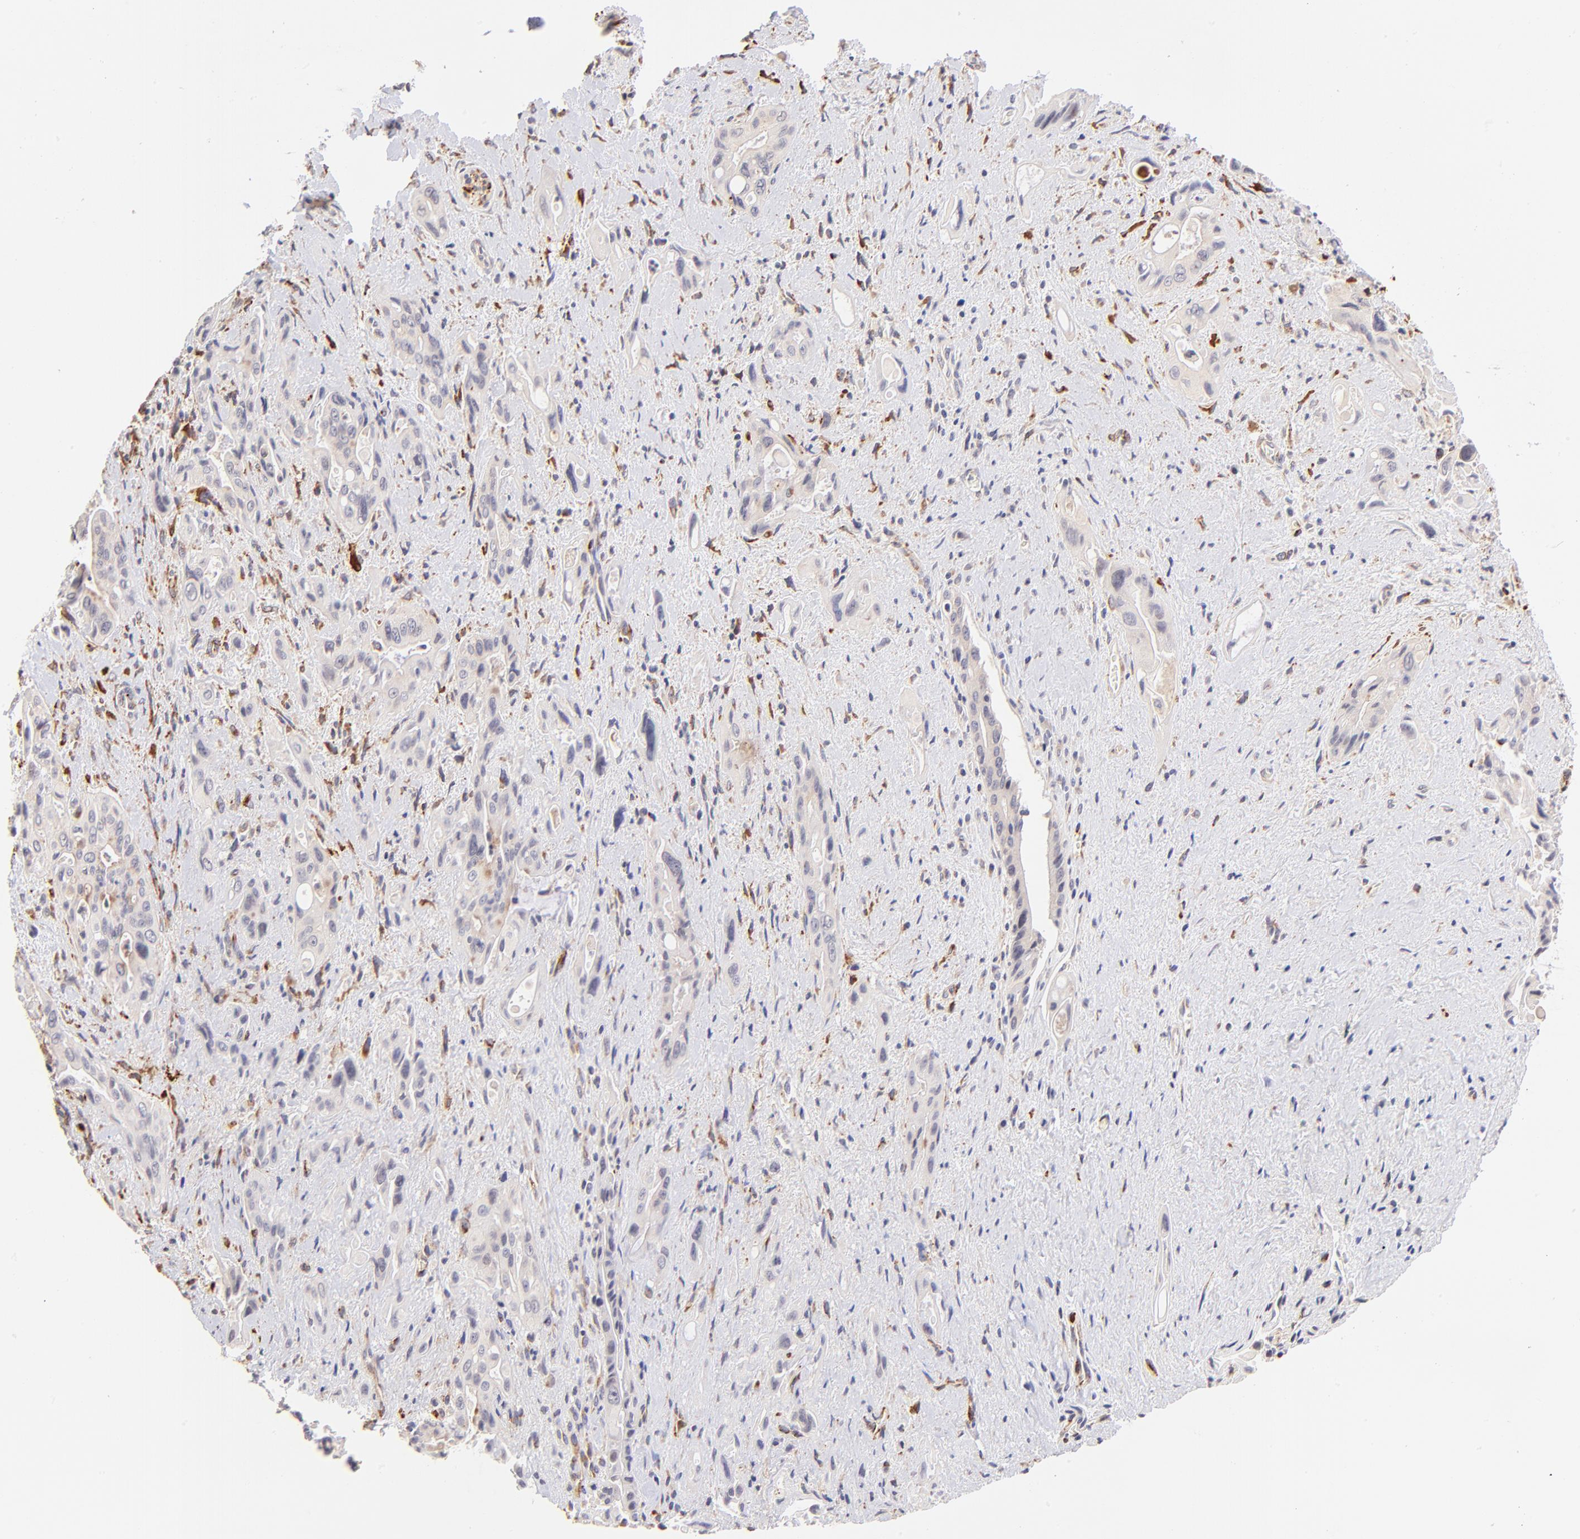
{"staining": {"intensity": "negative", "quantity": "none", "location": "none"}, "tissue": "pancreatic cancer", "cell_type": "Tumor cells", "image_type": "cancer", "snomed": [{"axis": "morphology", "description": "Adenocarcinoma, NOS"}, {"axis": "topography", "description": "Pancreas"}], "caption": "This is an immunohistochemistry (IHC) micrograph of human pancreatic cancer (adenocarcinoma). There is no expression in tumor cells.", "gene": "SPARC", "patient": {"sex": "male", "age": 77}}